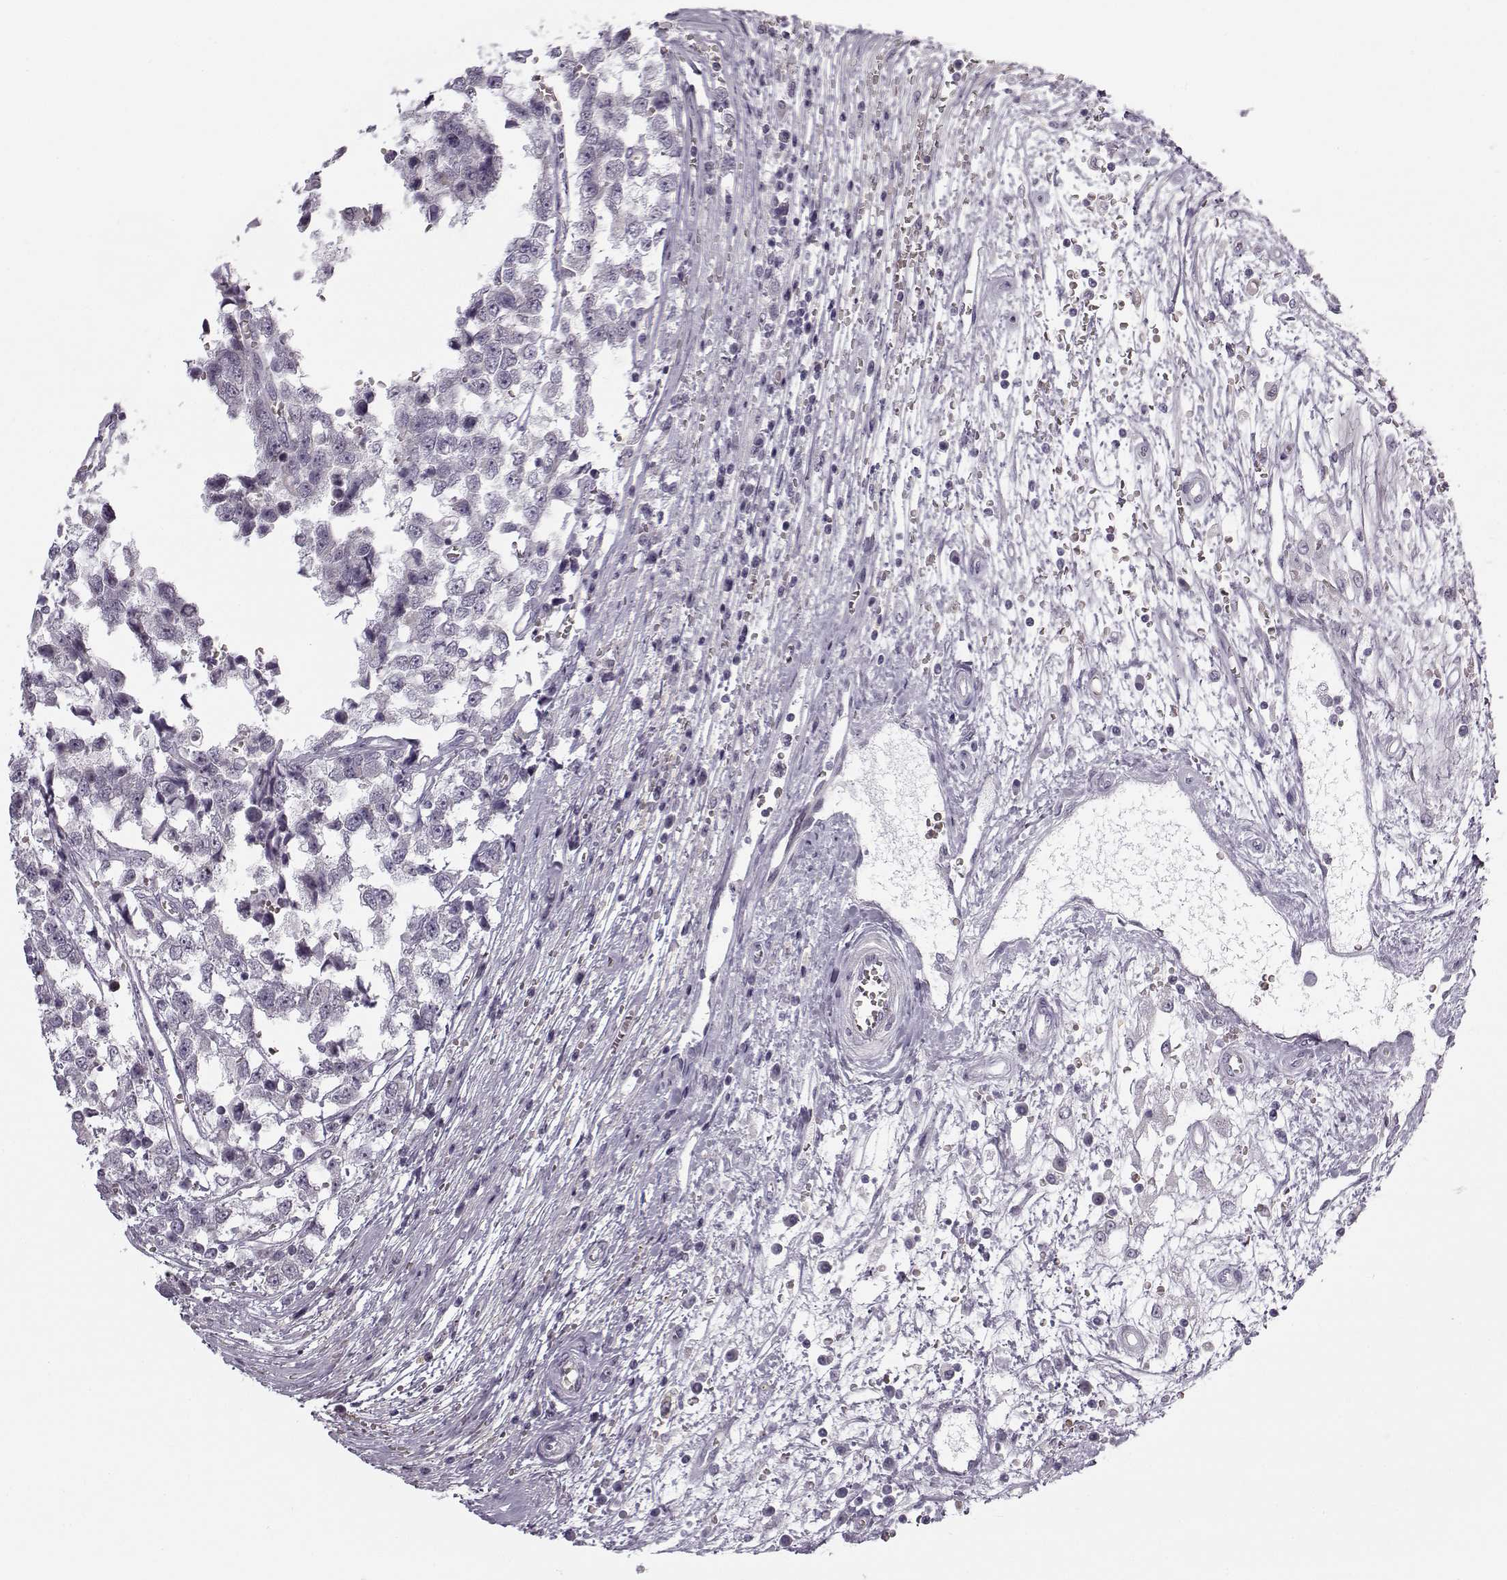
{"staining": {"intensity": "negative", "quantity": "none", "location": "none"}, "tissue": "testis cancer", "cell_type": "Tumor cells", "image_type": "cancer", "snomed": [{"axis": "morphology", "description": "Normal tissue, NOS"}, {"axis": "morphology", "description": "Seminoma, NOS"}, {"axis": "topography", "description": "Testis"}, {"axis": "topography", "description": "Epididymis"}], "caption": "This micrograph is of seminoma (testis) stained with immunohistochemistry to label a protein in brown with the nuclei are counter-stained blue. There is no staining in tumor cells.", "gene": "SNCA", "patient": {"sex": "male", "age": 34}}